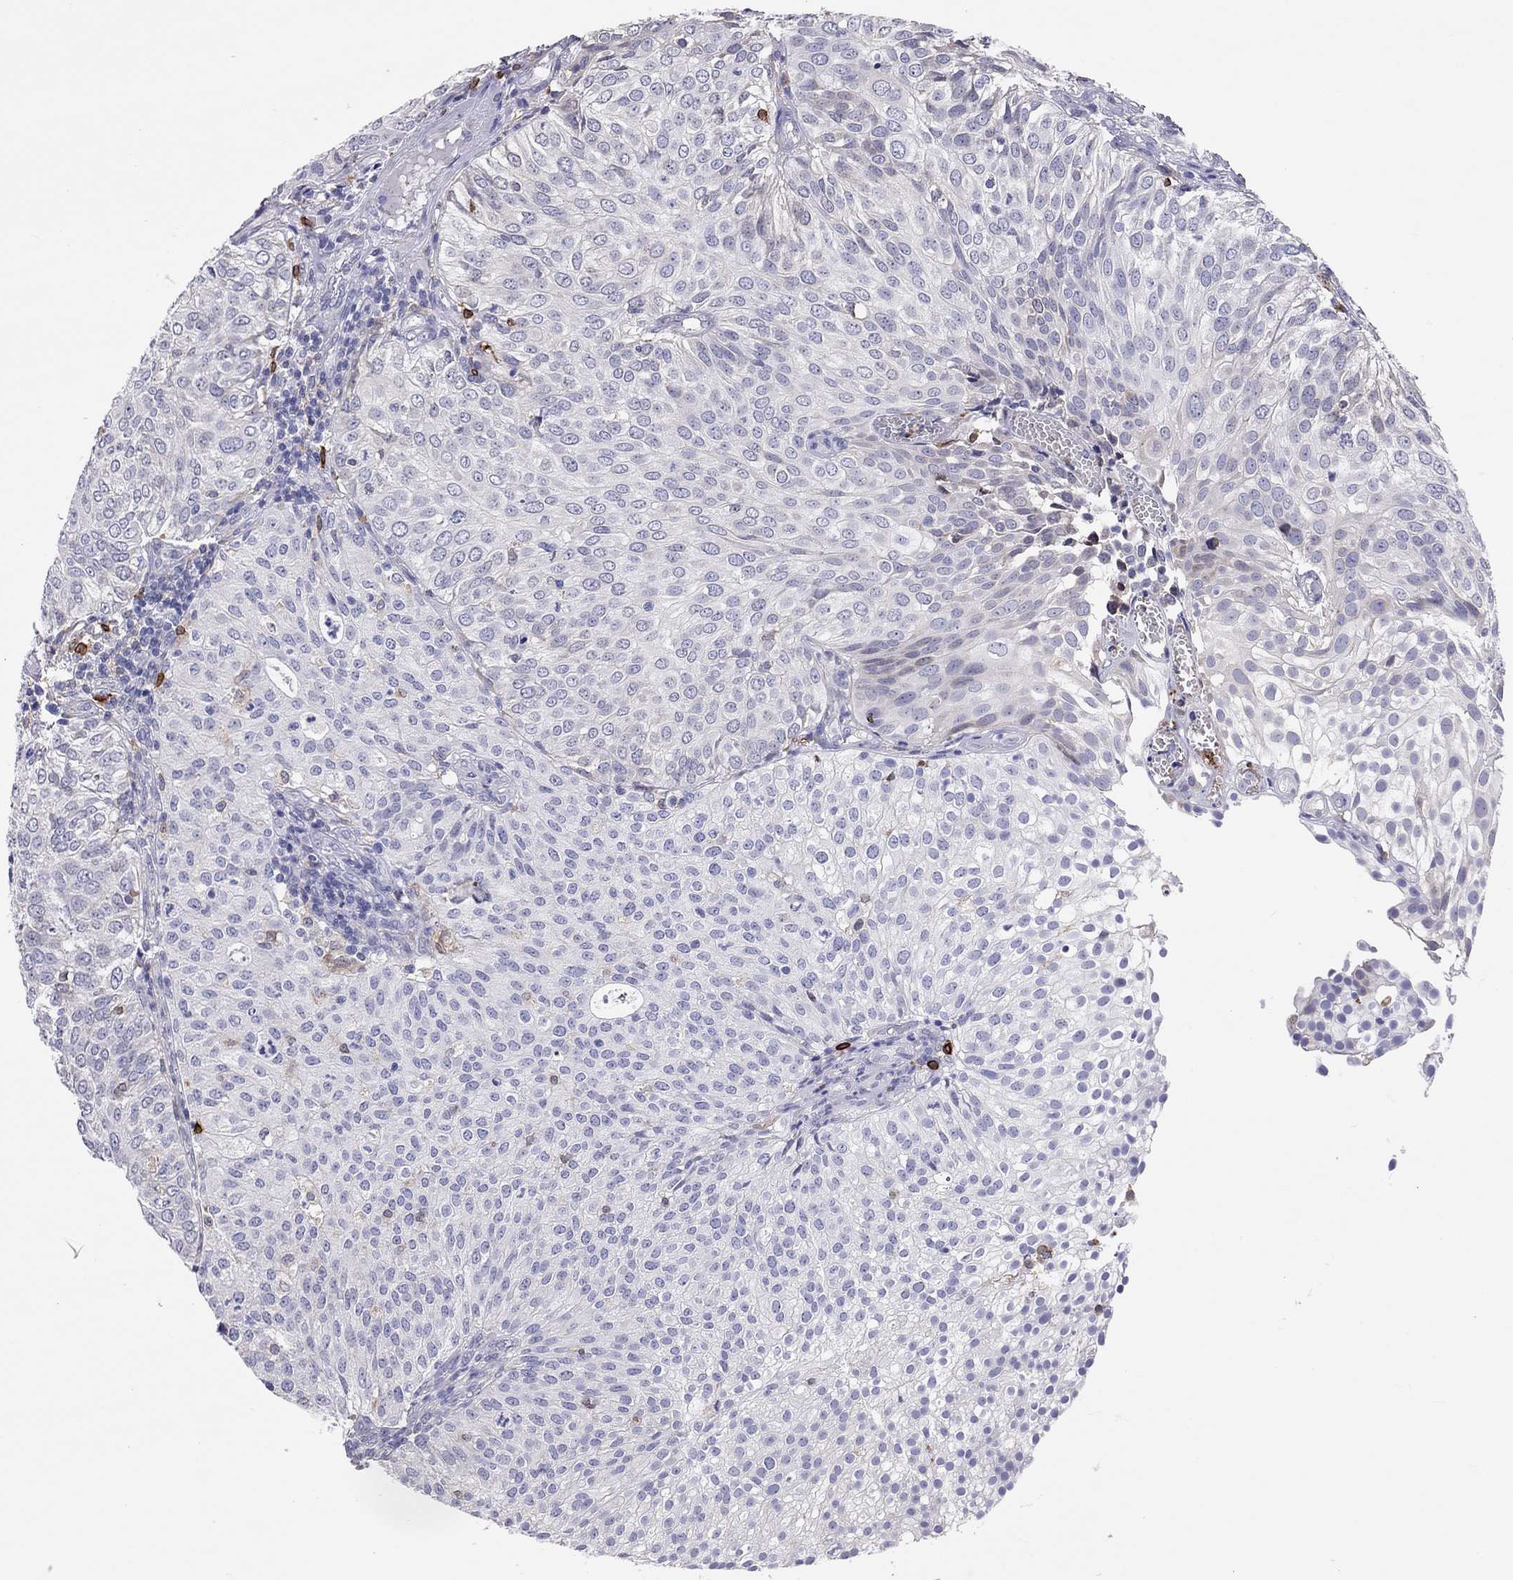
{"staining": {"intensity": "negative", "quantity": "none", "location": "none"}, "tissue": "urothelial cancer", "cell_type": "Tumor cells", "image_type": "cancer", "snomed": [{"axis": "morphology", "description": "Urothelial carcinoma, High grade"}, {"axis": "topography", "description": "Urinary bladder"}], "caption": "Photomicrograph shows no protein positivity in tumor cells of urothelial carcinoma (high-grade) tissue. (DAB (3,3'-diaminobenzidine) immunohistochemistry, high magnification).", "gene": "ADORA2A", "patient": {"sex": "female", "age": 79}}